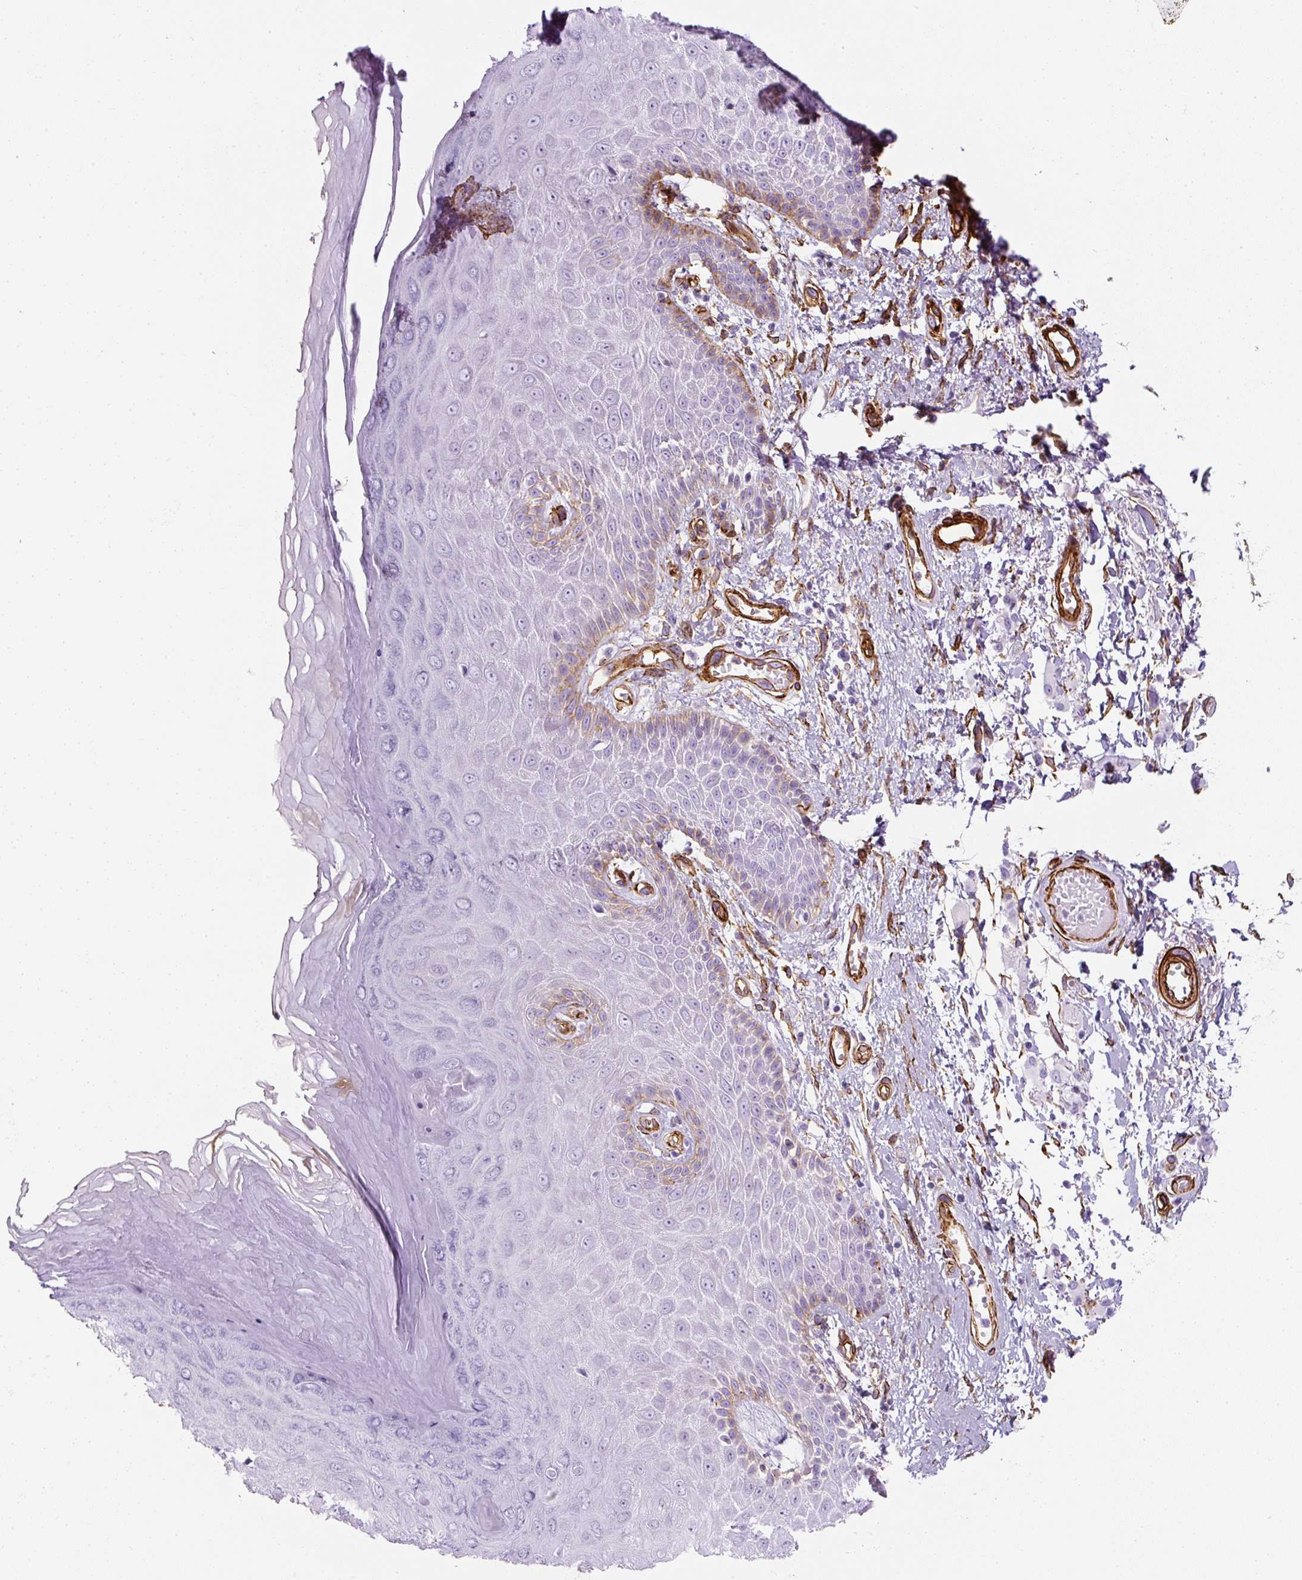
{"staining": {"intensity": "moderate", "quantity": "<25%", "location": "cytoplasmic/membranous"}, "tissue": "skin", "cell_type": "Epidermal cells", "image_type": "normal", "snomed": [{"axis": "morphology", "description": "Normal tissue, NOS"}, {"axis": "topography", "description": "Anal"}, {"axis": "topography", "description": "Peripheral nerve tissue"}], "caption": "Immunohistochemical staining of normal human skin exhibits moderate cytoplasmic/membranous protein positivity in about <25% of epidermal cells. The staining is performed using DAB (3,3'-diaminobenzidine) brown chromogen to label protein expression. The nuclei are counter-stained blue using hematoxylin.", "gene": "CAVIN3", "patient": {"sex": "male", "age": 78}}